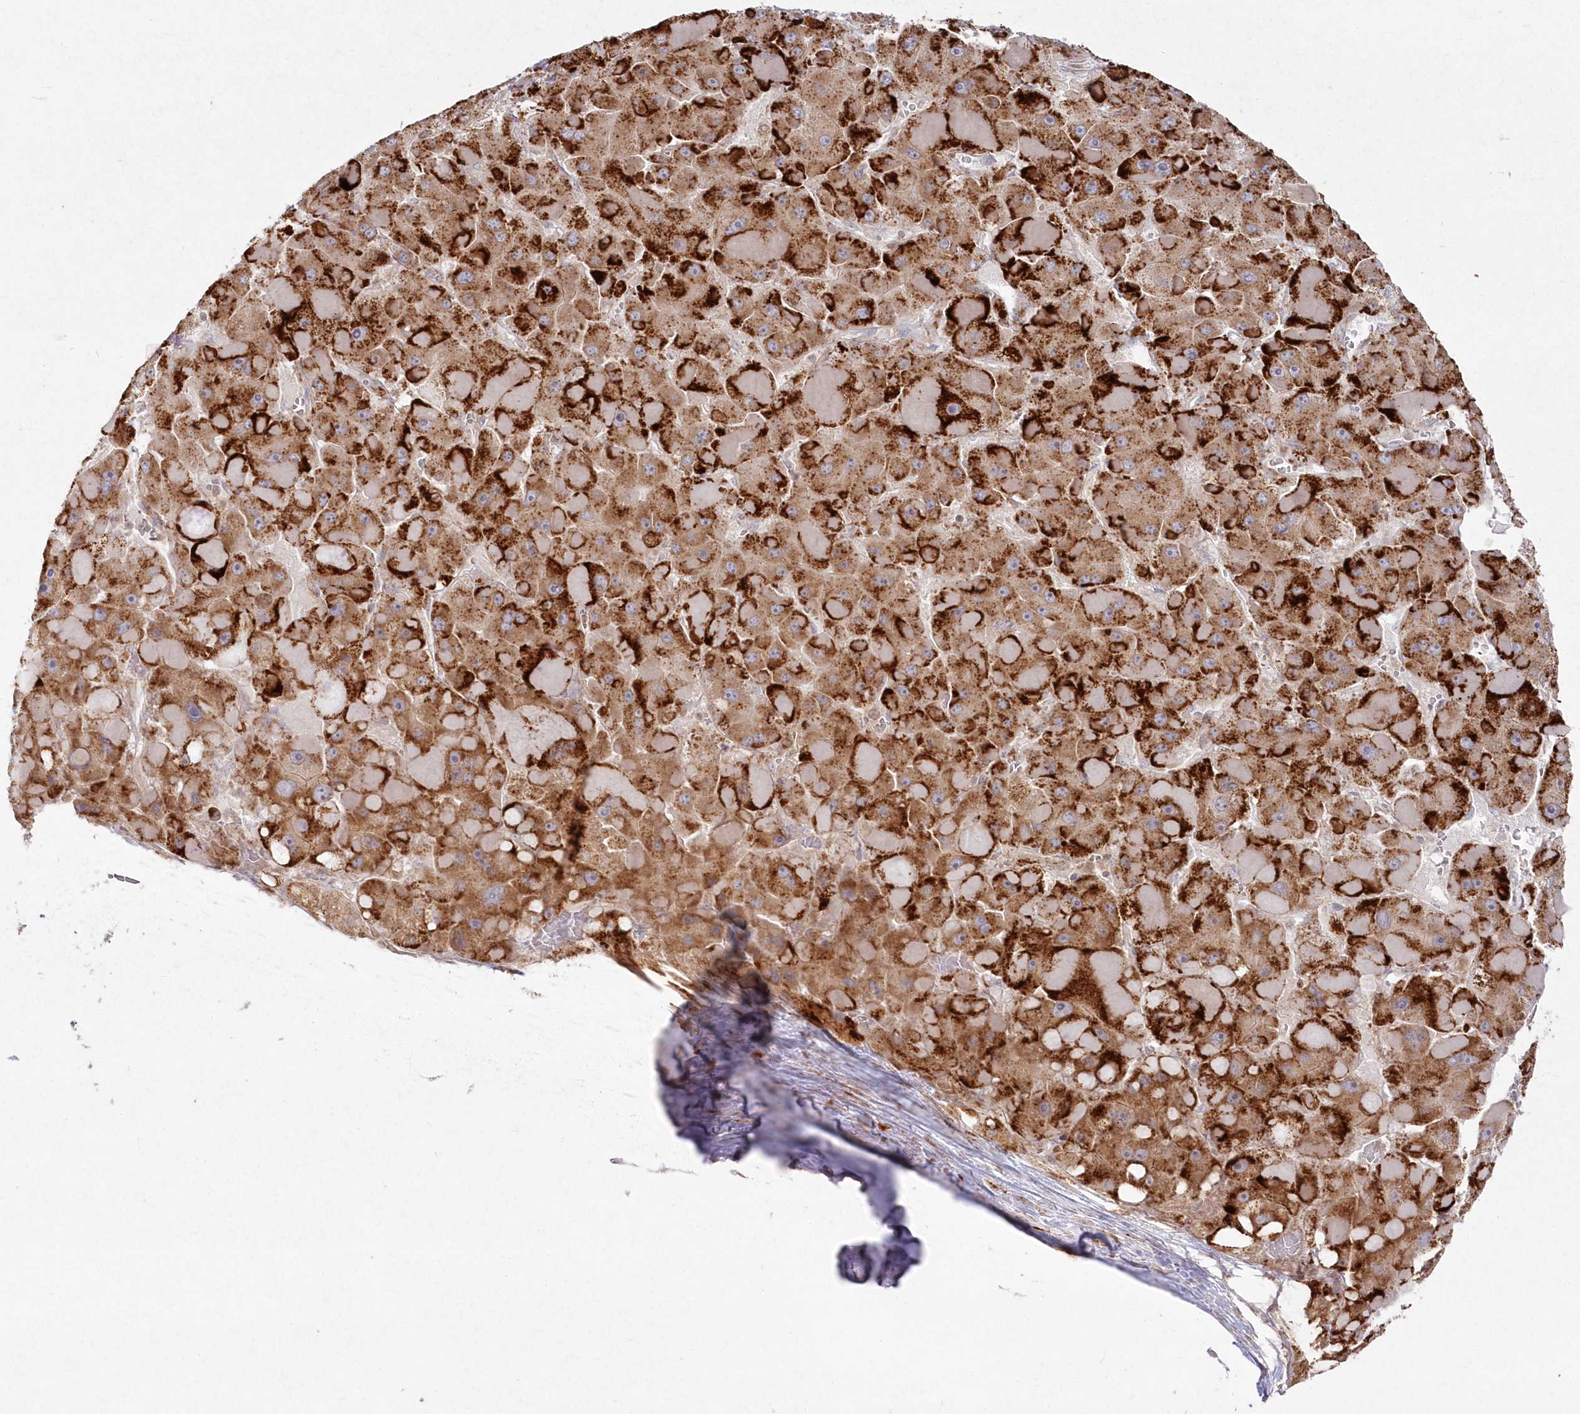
{"staining": {"intensity": "strong", "quantity": ">75%", "location": "cytoplasmic/membranous"}, "tissue": "liver cancer", "cell_type": "Tumor cells", "image_type": "cancer", "snomed": [{"axis": "morphology", "description": "Carcinoma, Hepatocellular, NOS"}, {"axis": "topography", "description": "Liver"}], "caption": "Liver hepatocellular carcinoma tissue shows strong cytoplasmic/membranous positivity in approximately >75% of tumor cells", "gene": "ARSB", "patient": {"sex": "female", "age": 73}}